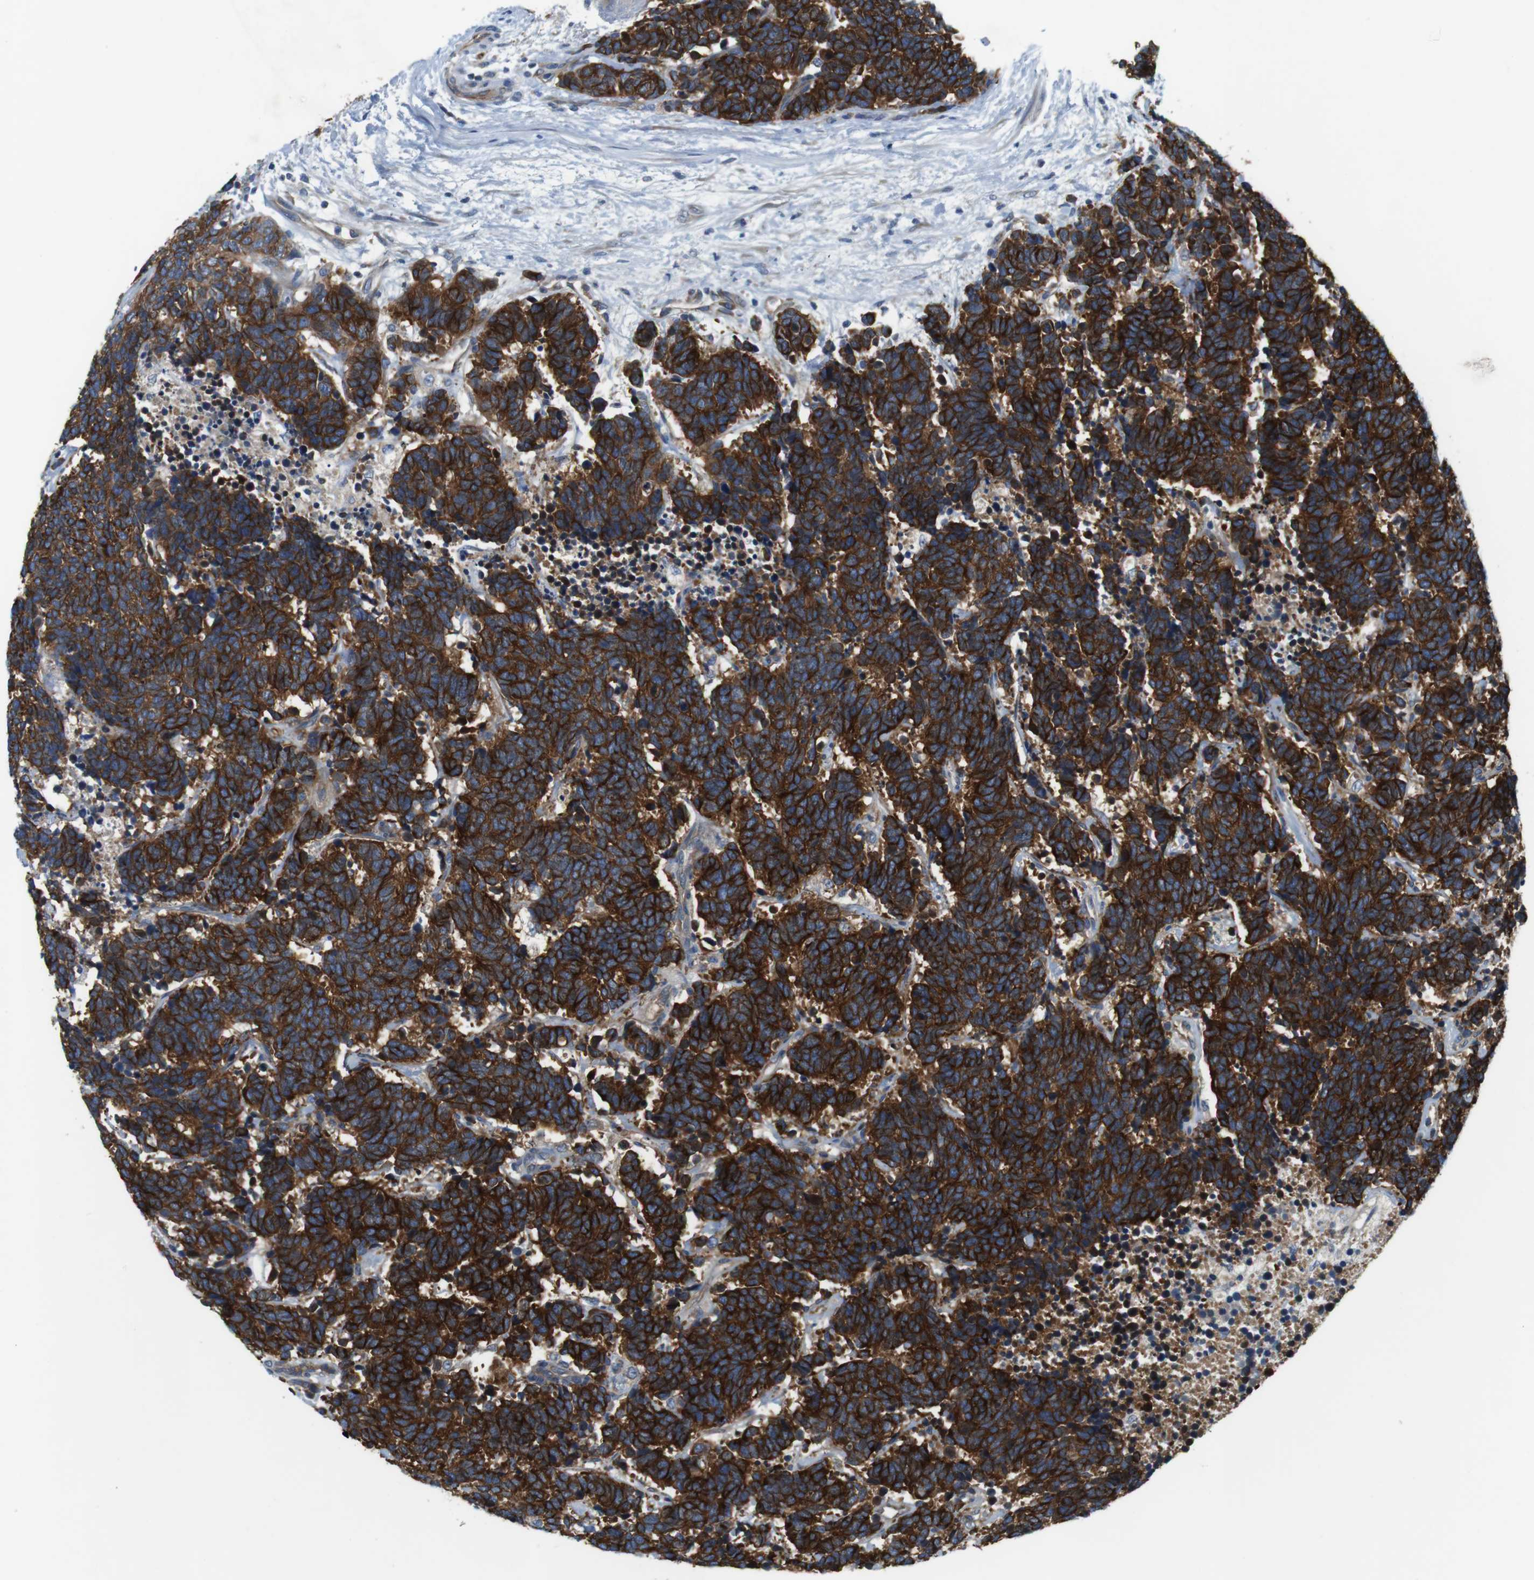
{"staining": {"intensity": "strong", "quantity": ">75%", "location": "cytoplasmic/membranous"}, "tissue": "carcinoid", "cell_type": "Tumor cells", "image_type": "cancer", "snomed": [{"axis": "morphology", "description": "Carcinoma, NOS"}, {"axis": "morphology", "description": "Carcinoid, malignant, NOS"}, {"axis": "topography", "description": "Urinary bladder"}], "caption": "A micrograph of carcinoma stained for a protein shows strong cytoplasmic/membranous brown staining in tumor cells.", "gene": "DCLK1", "patient": {"sex": "male", "age": 57}}